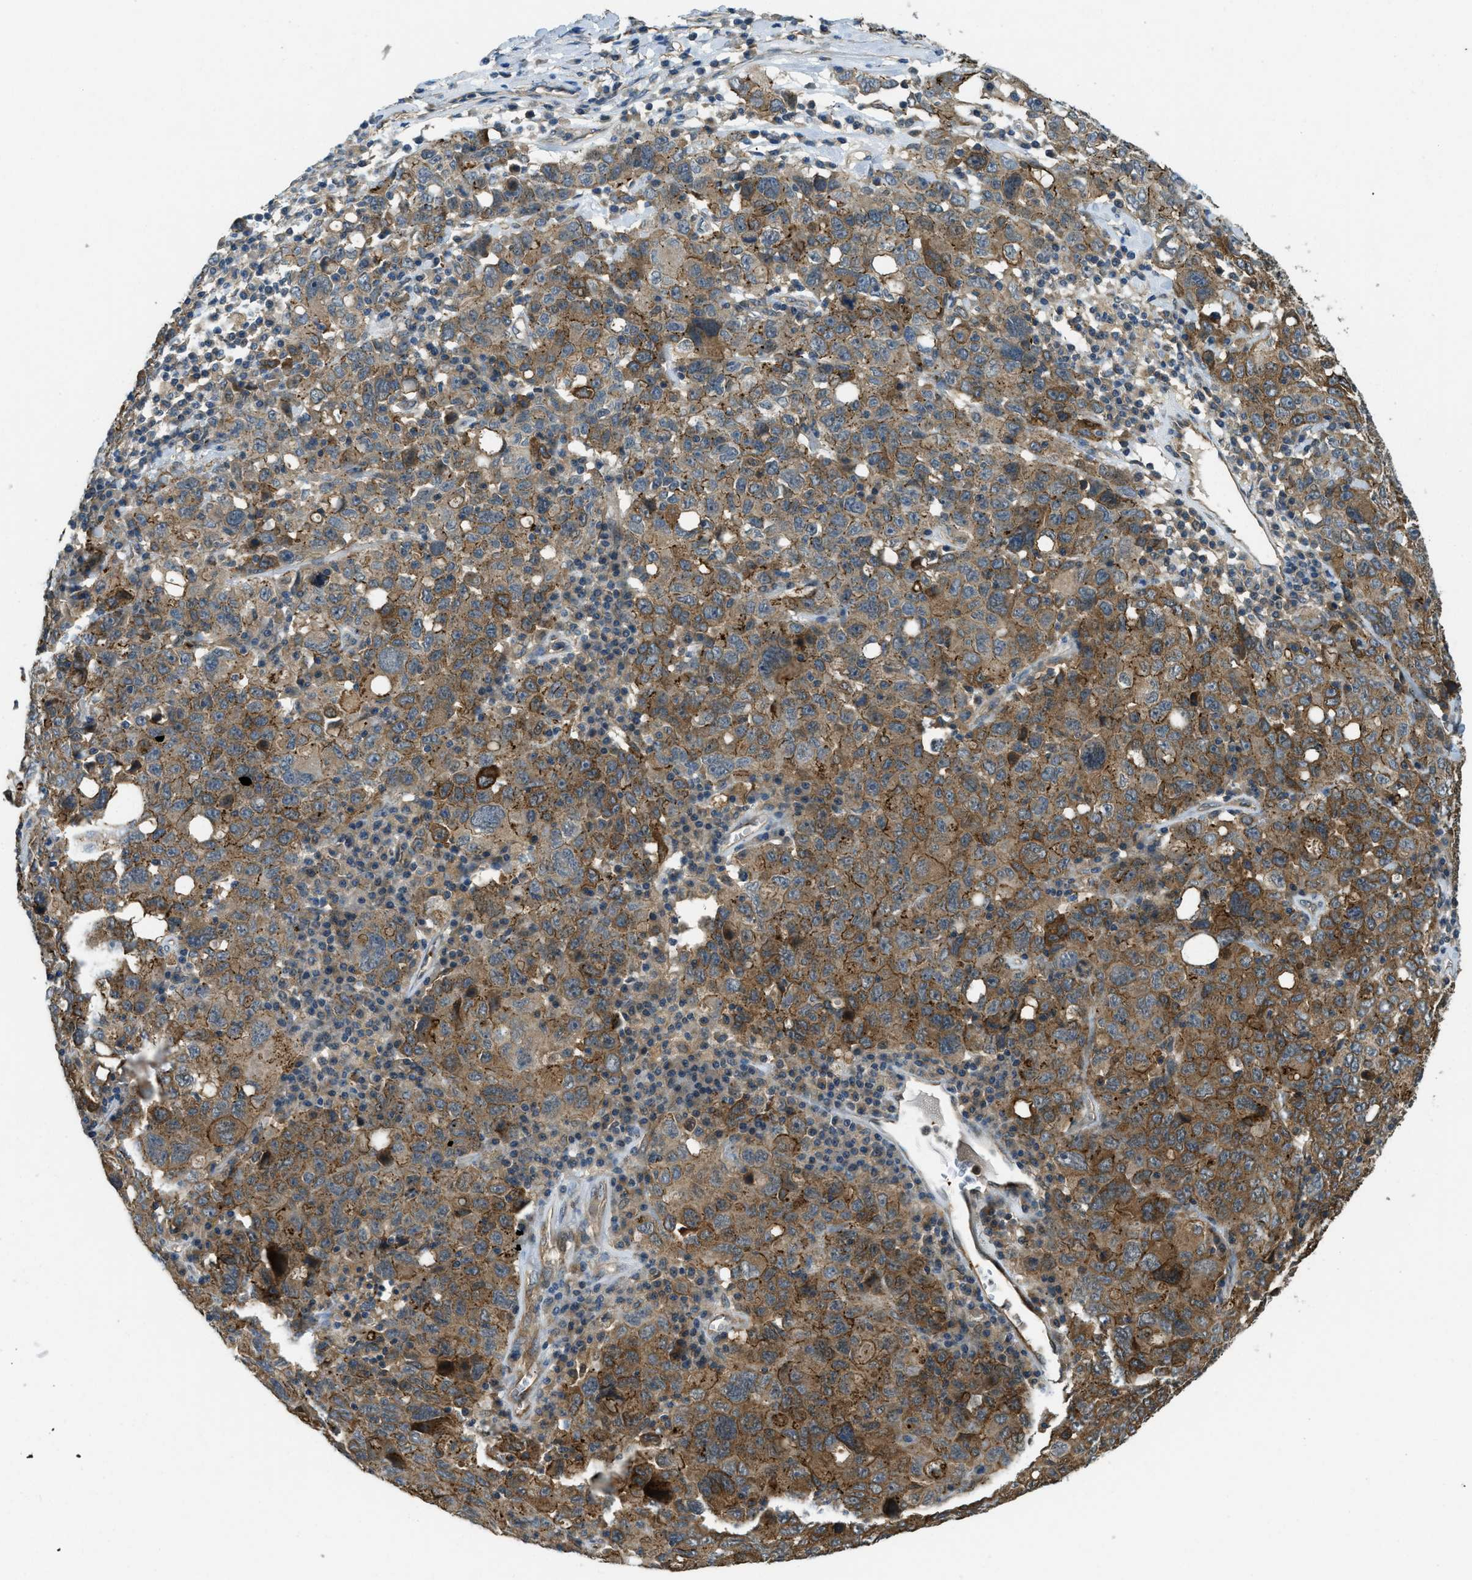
{"staining": {"intensity": "moderate", "quantity": ">75%", "location": "cytoplasmic/membranous"}, "tissue": "ovarian cancer", "cell_type": "Tumor cells", "image_type": "cancer", "snomed": [{"axis": "morphology", "description": "Carcinoma, endometroid"}, {"axis": "topography", "description": "Ovary"}], "caption": "Protein expression analysis of endometroid carcinoma (ovarian) demonstrates moderate cytoplasmic/membranous expression in approximately >75% of tumor cells.", "gene": "CGN", "patient": {"sex": "female", "age": 62}}